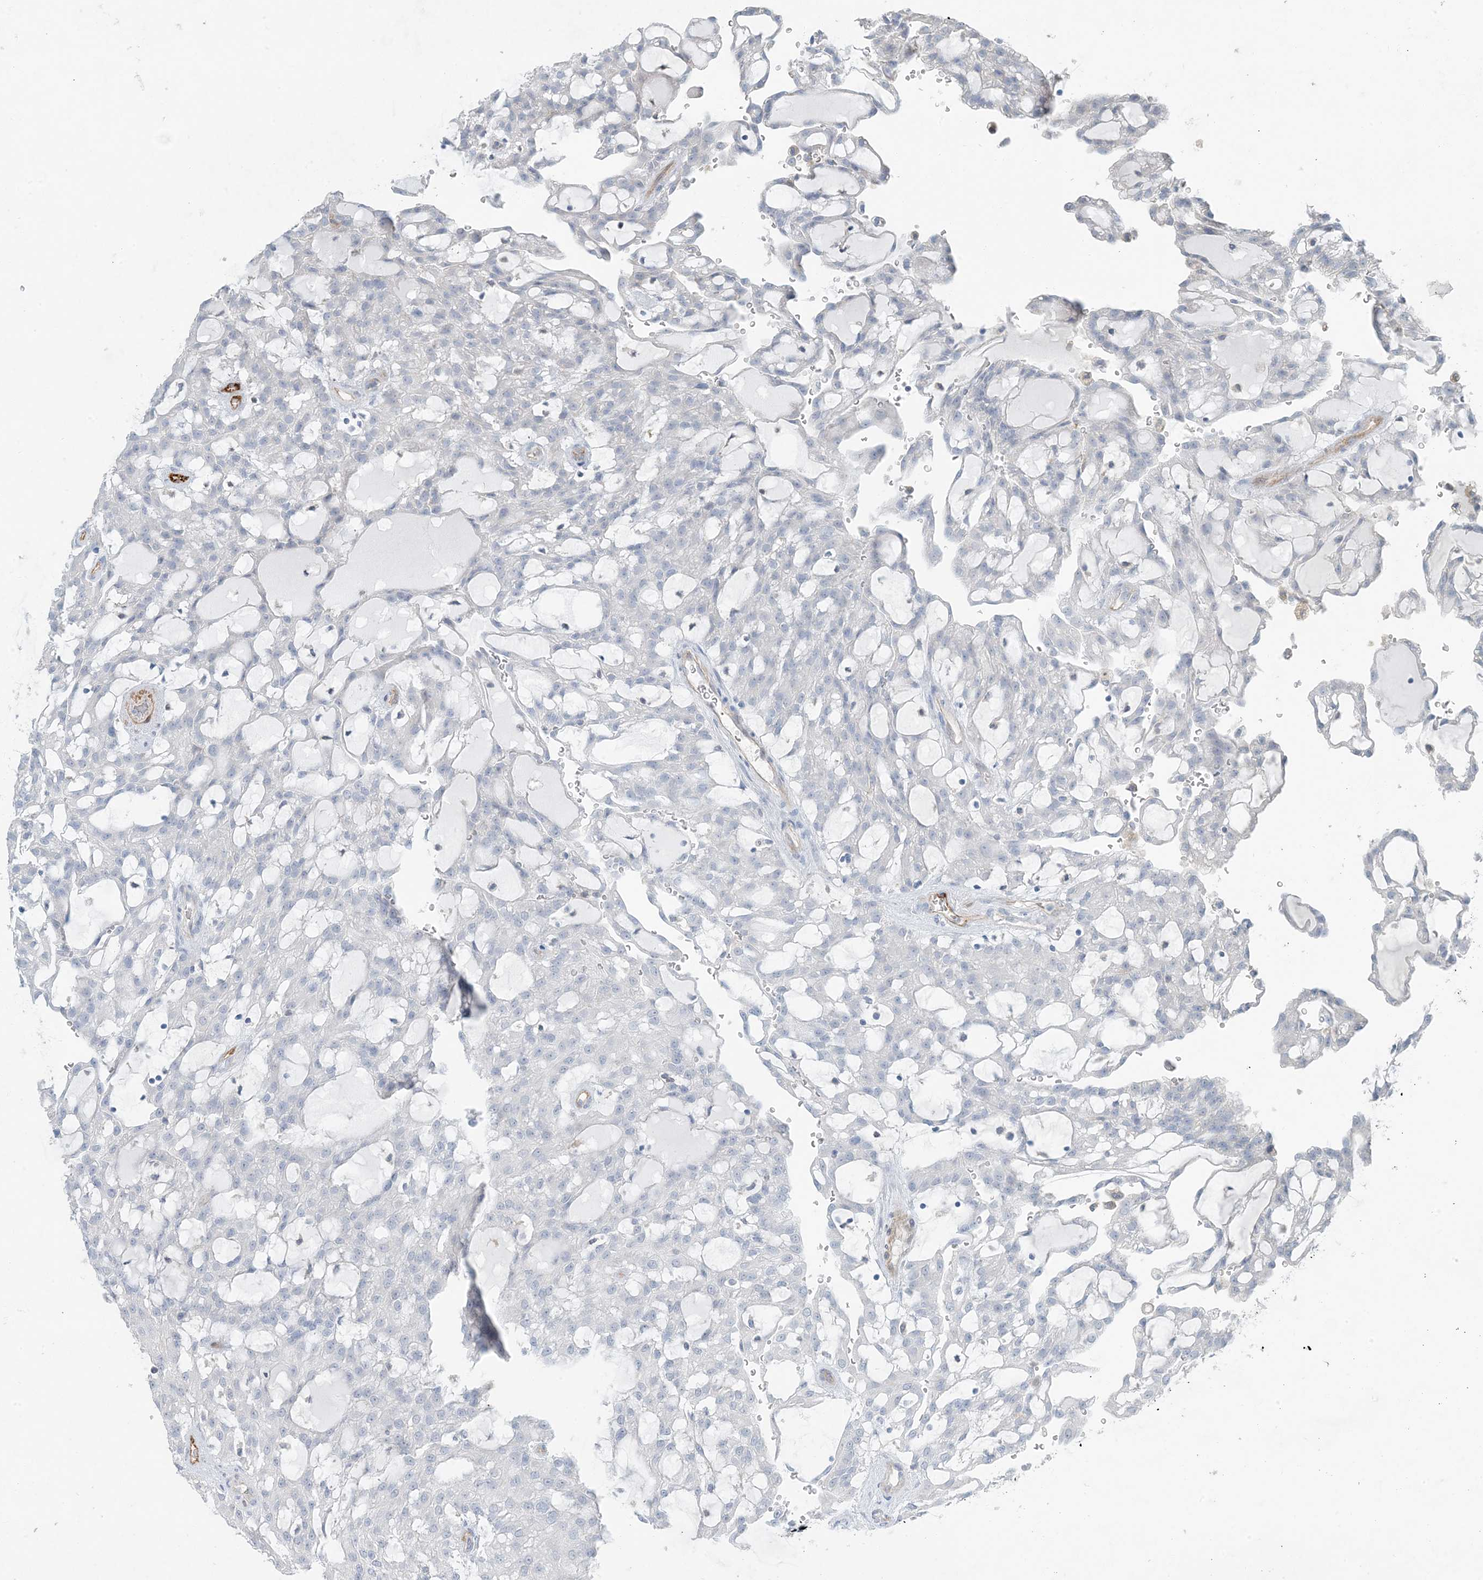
{"staining": {"intensity": "negative", "quantity": "none", "location": "none"}, "tissue": "renal cancer", "cell_type": "Tumor cells", "image_type": "cancer", "snomed": [{"axis": "morphology", "description": "Adenocarcinoma, NOS"}, {"axis": "topography", "description": "Kidney"}], "caption": "Immunohistochemical staining of renal cancer (adenocarcinoma) exhibits no significant staining in tumor cells.", "gene": "PGM5", "patient": {"sex": "male", "age": 63}}